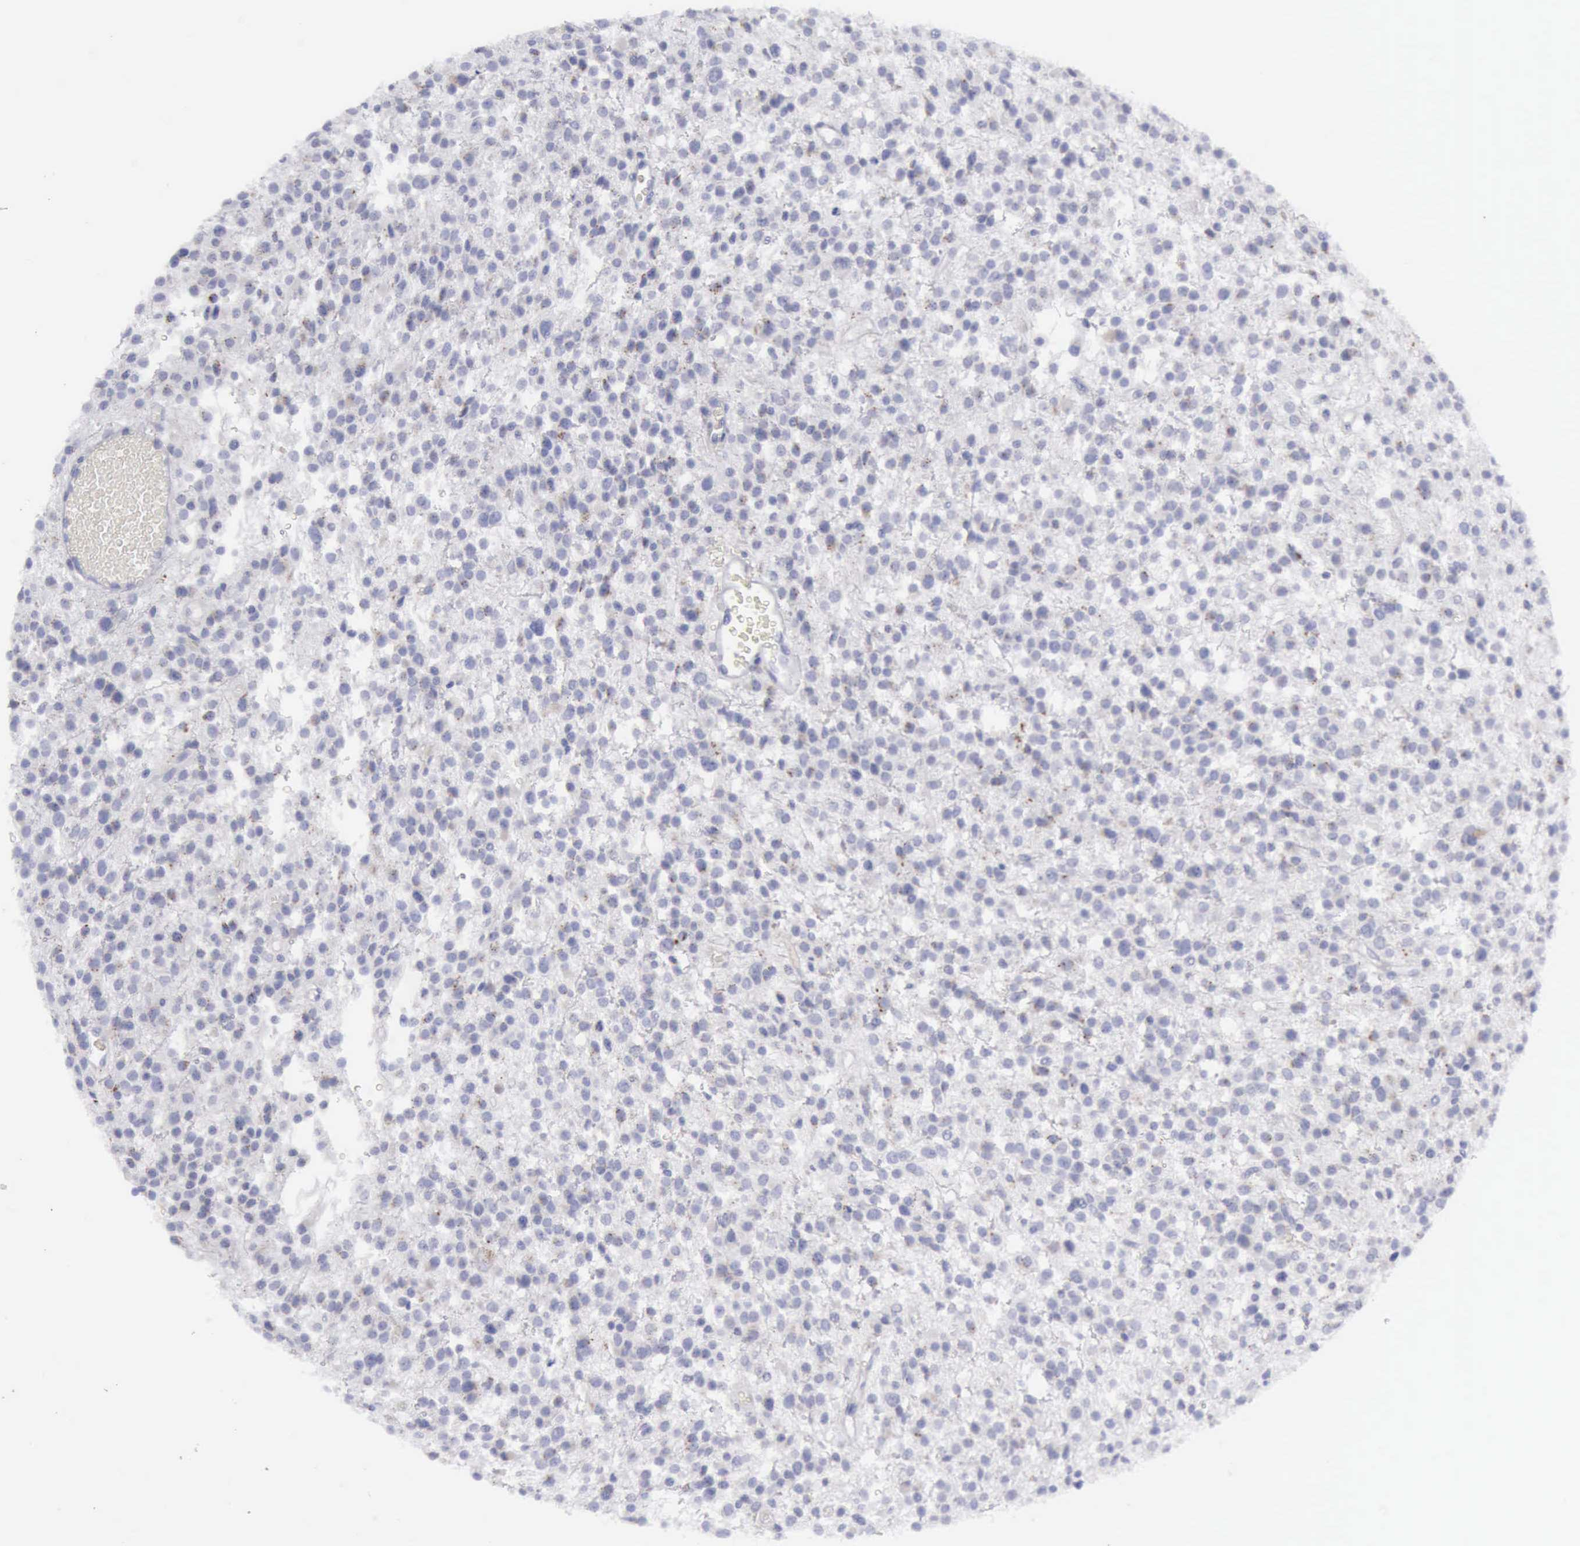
{"staining": {"intensity": "negative", "quantity": "none", "location": "none"}, "tissue": "glioma", "cell_type": "Tumor cells", "image_type": "cancer", "snomed": [{"axis": "morphology", "description": "Glioma, malignant, Low grade"}, {"axis": "topography", "description": "Brain"}], "caption": "There is no significant positivity in tumor cells of glioma. (DAB (3,3'-diaminobenzidine) immunohistochemistry with hematoxylin counter stain).", "gene": "CTSS", "patient": {"sex": "female", "age": 36}}